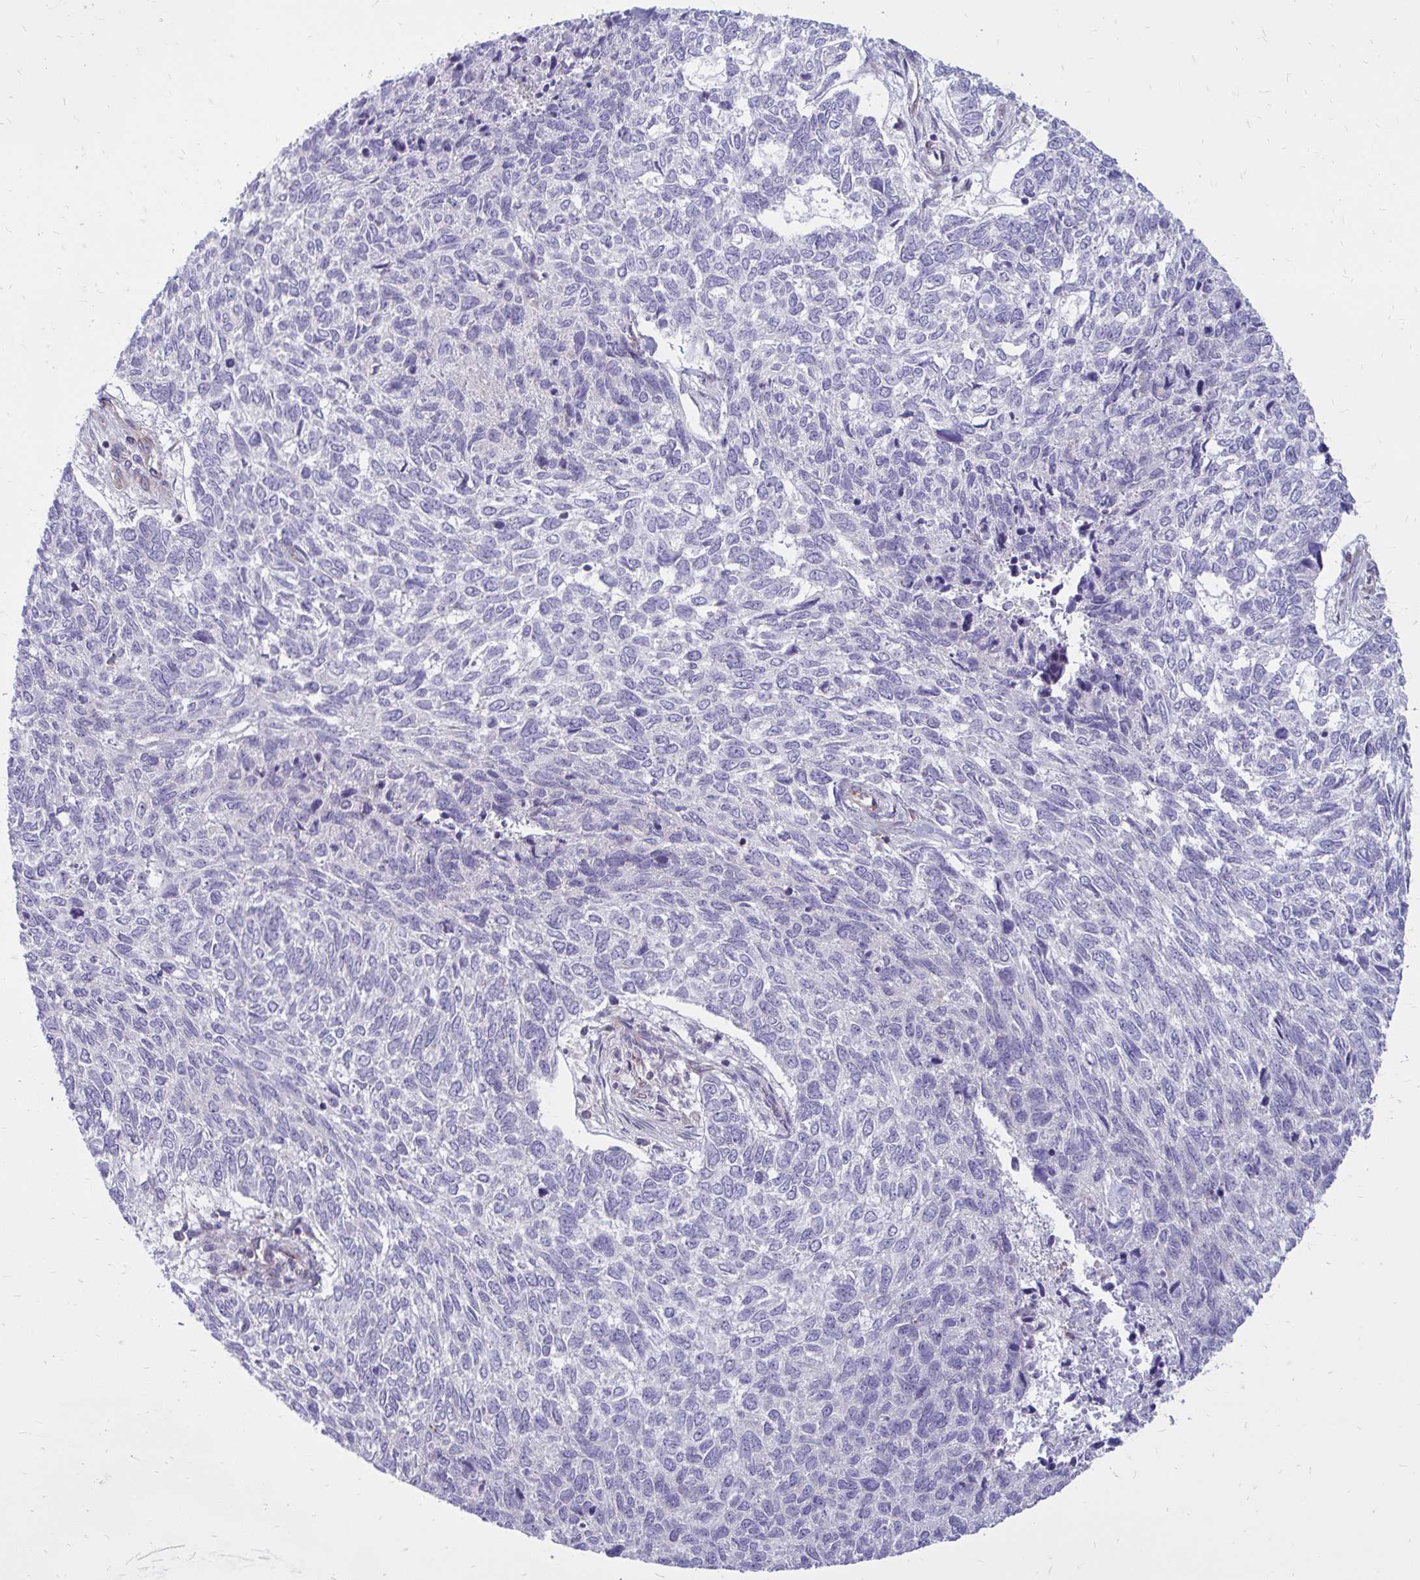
{"staining": {"intensity": "negative", "quantity": "none", "location": "none"}, "tissue": "skin cancer", "cell_type": "Tumor cells", "image_type": "cancer", "snomed": [{"axis": "morphology", "description": "Basal cell carcinoma"}, {"axis": "topography", "description": "Skin"}], "caption": "Protein analysis of skin cancer (basal cell carcinoma) demonstrates no significant staining in tumor cells.", "gene": "ASAP1", "patient": {"sex": "female", "age": 65}}